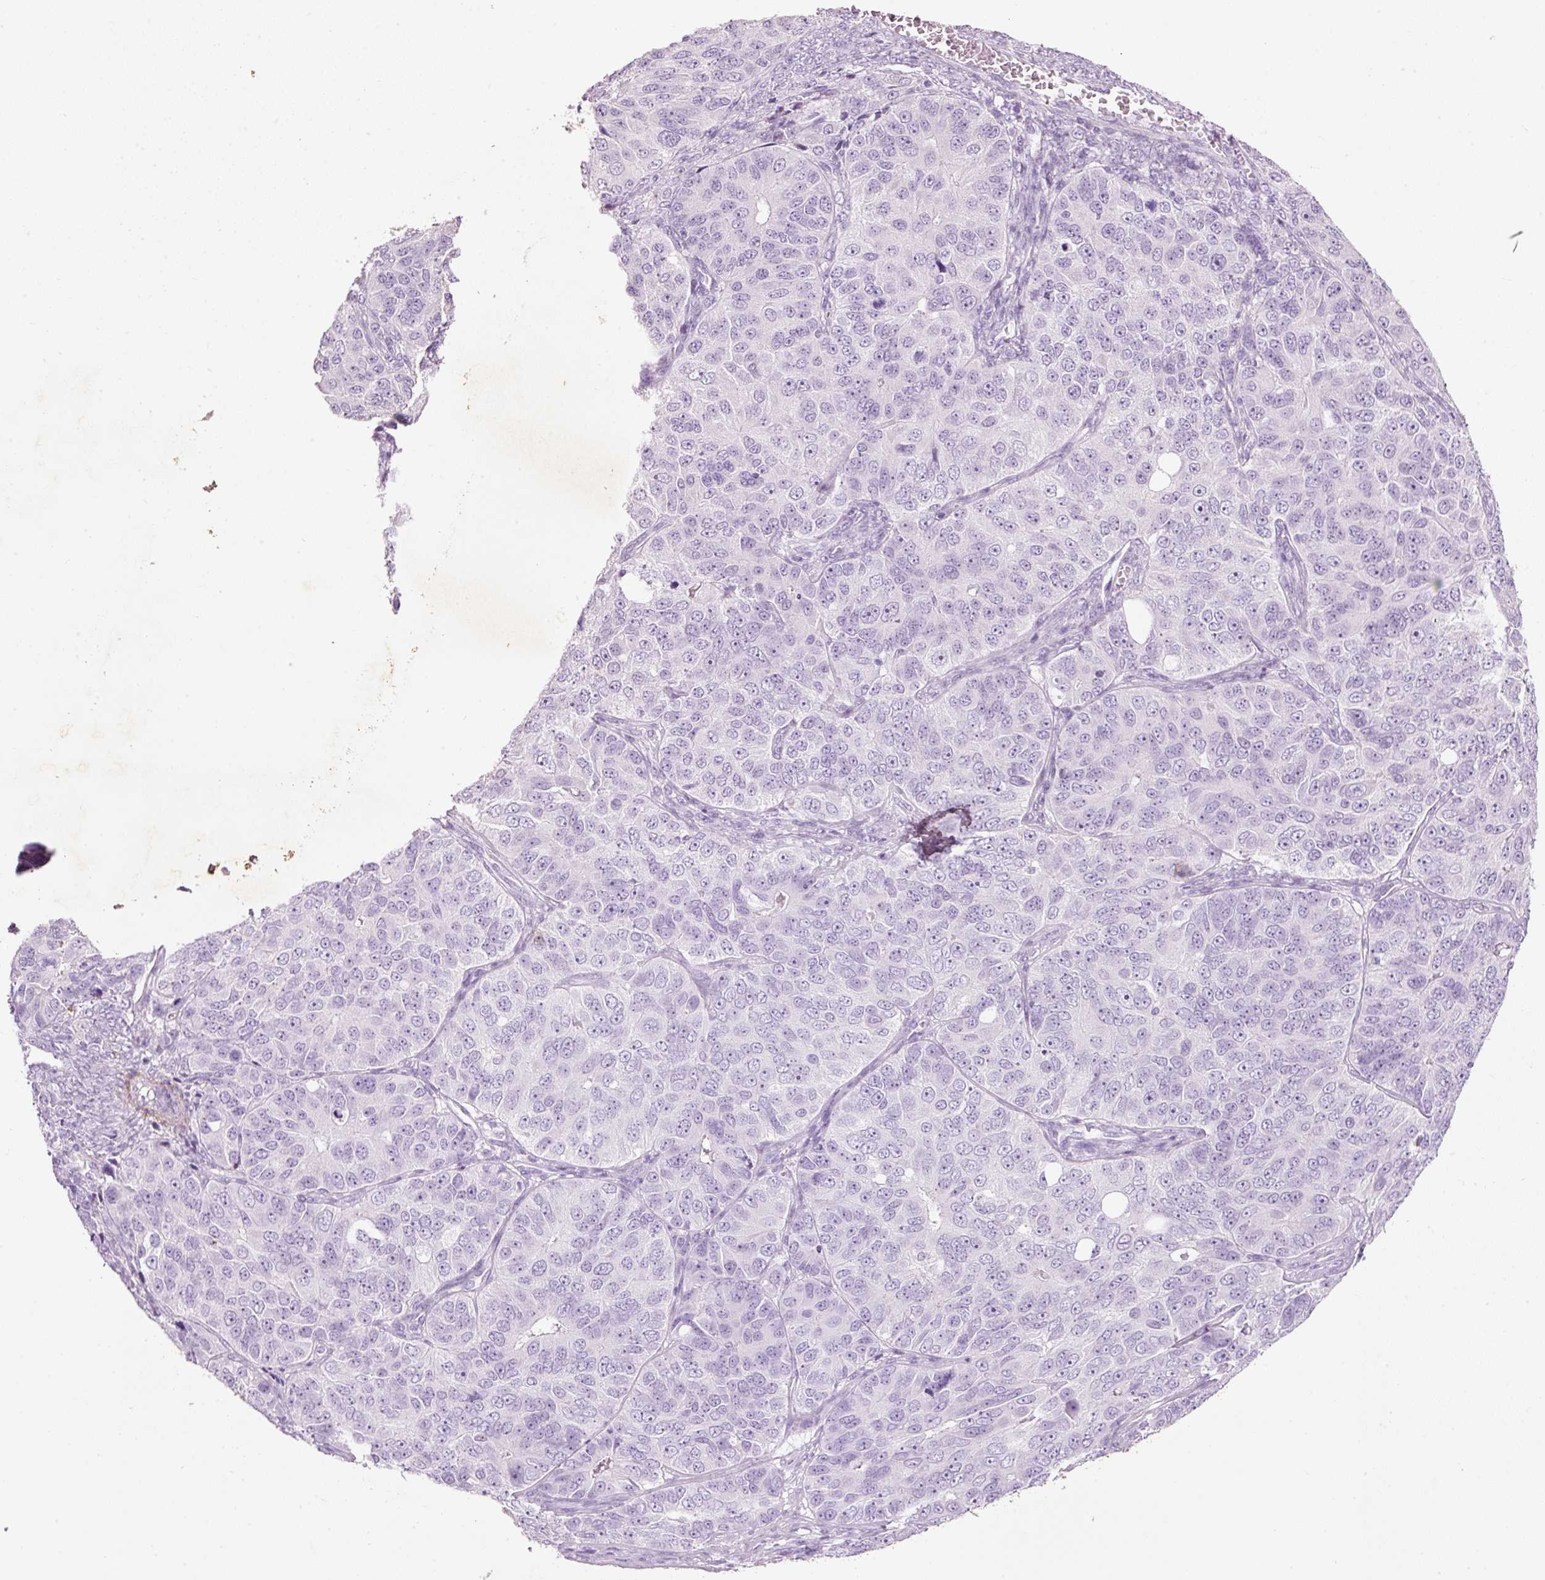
{"staining": {"intensity": "negative", "quantity": "none", "location": "none"}, "tissue": "ovarian cancer", "cell_type": "Tumor cells", "image_type": "cancer", "snomed": [{"axis": "morphology", "description": "Carcinoma, endometroid"}, {"axis": "topography", "description": "Ovary"}], "caption": "Immunohistochemistry (IHC) of endometroid carcinoma (ovarian) demonstrates no expression in tumor cells.", "gene": "MFAP4", "patient": {"sex": "female", "age": 51}}